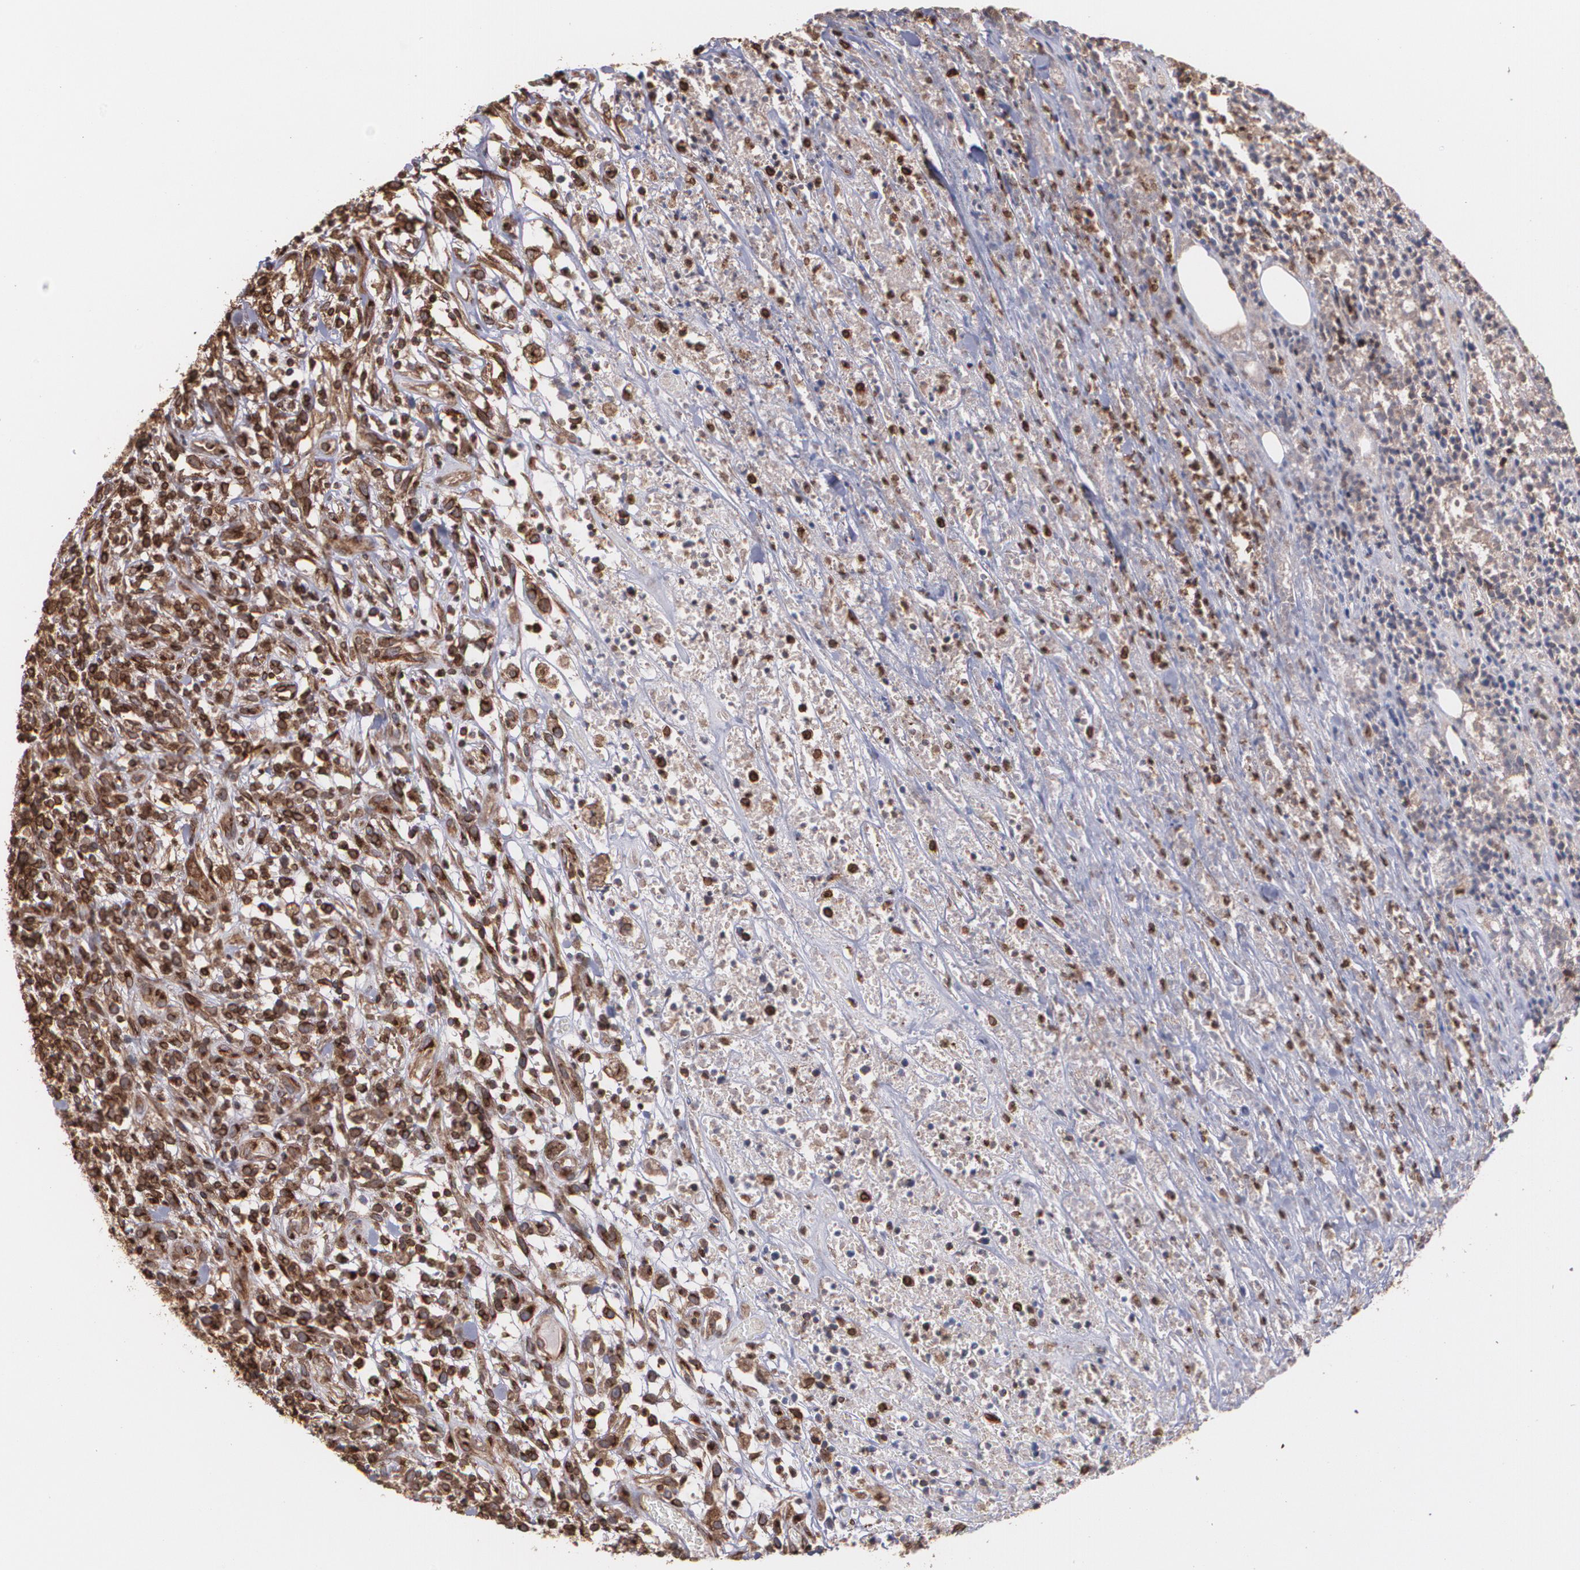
{"staining": {"intensity": "strong", "quantity": ">75%", "location": "cytoplasmic/membranous"}, "tissue": "lymphoma", "cell_type": "Tumor cells", "image_type": "cancer", "snomed": [{"axis": "morphology", "description": "Malignant lymphoma, non-Hodgkin's type, High grade"}, {"axis": "topography", "description": "Lymph node"}], "caption": "A high amount of strong cytoplasmic/membranous positivity is seen in about >75% of tumor cells in lymphoma tissue.", "gene": "TRIP11", "patient": {"sex": "female", "age": 73}}